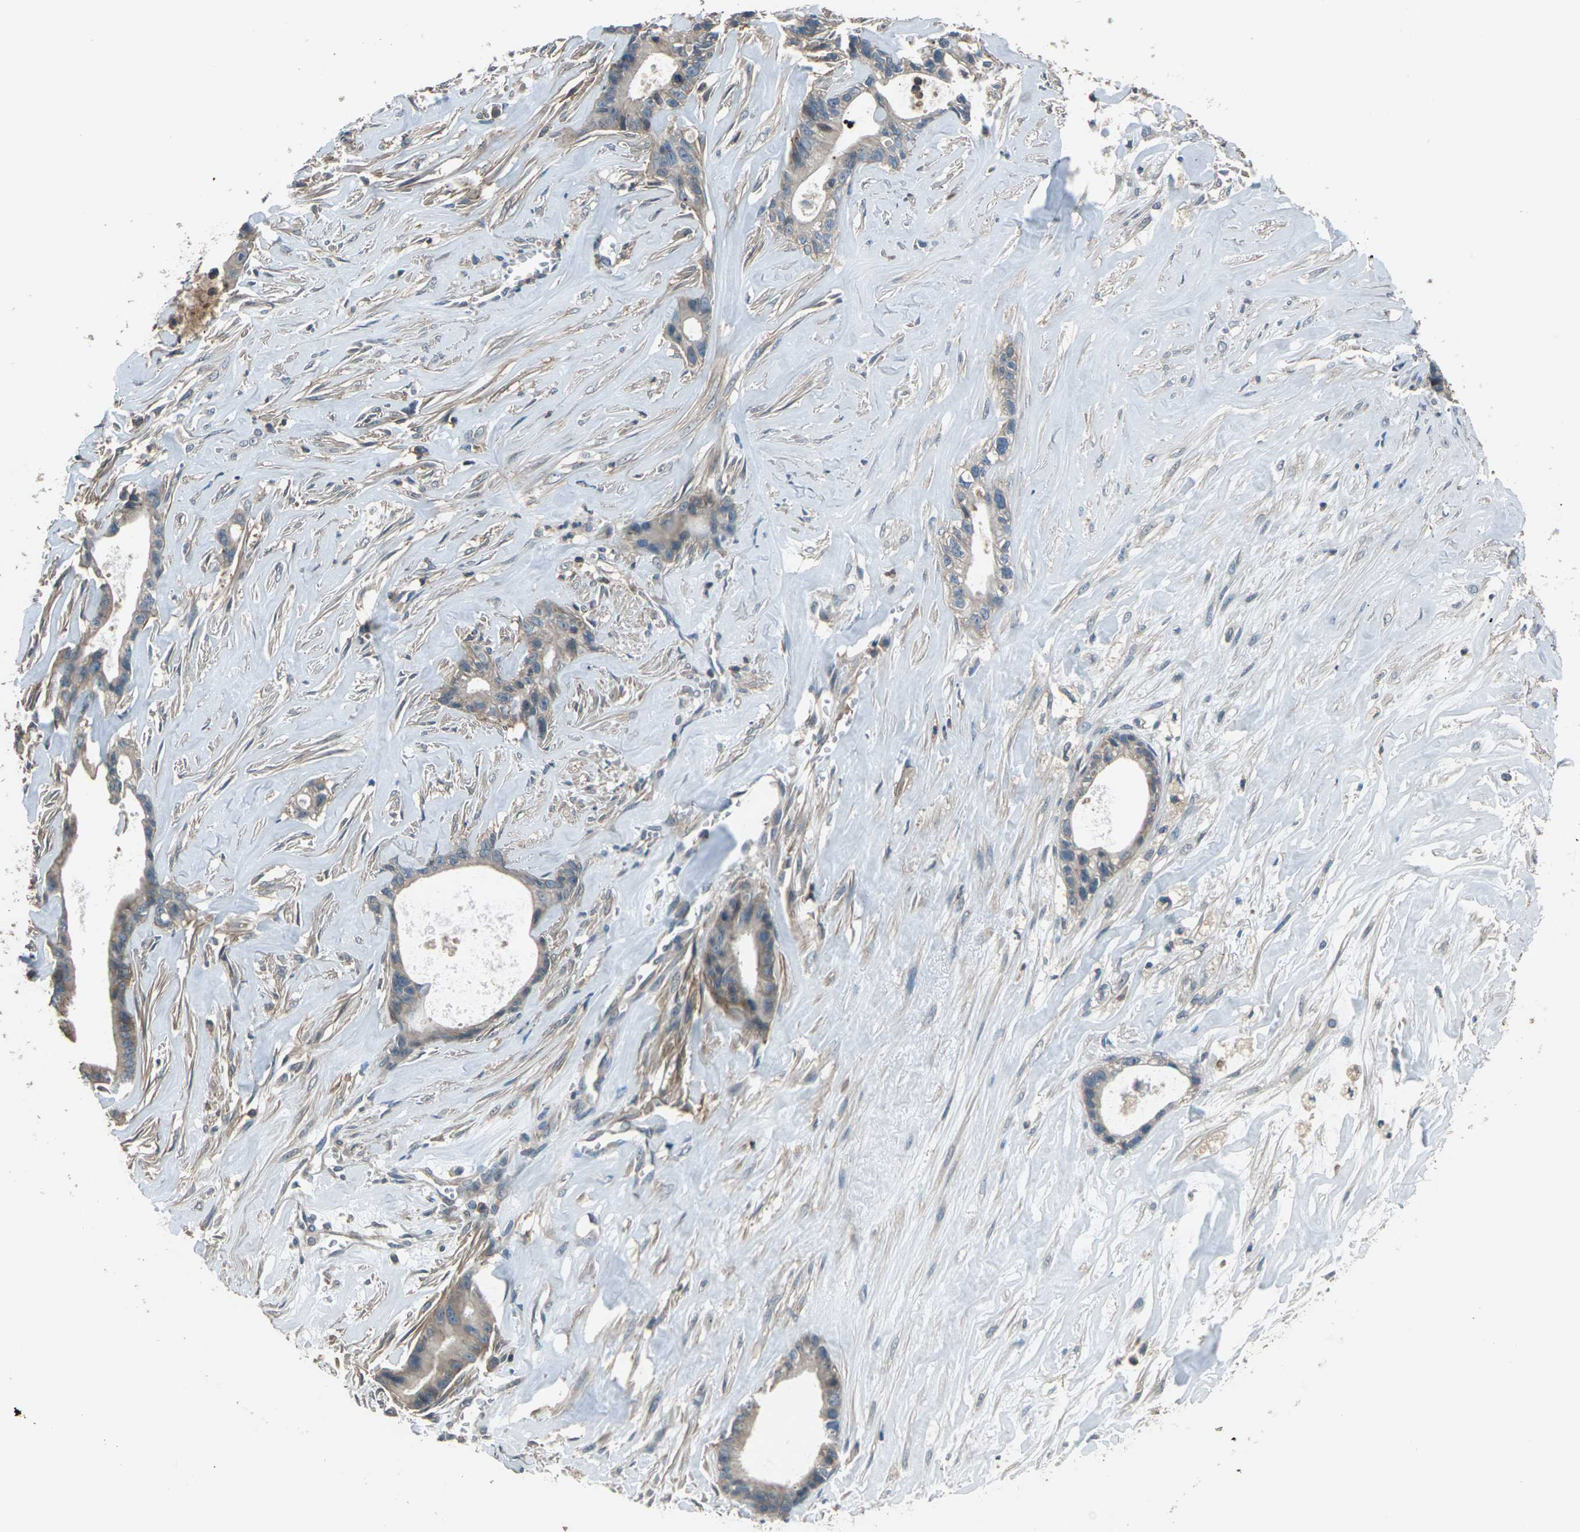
{"staining": {"intensity": "weak", "quantity": ">75%", "location": "cytoplasmic/membranous"}, "tissue": "liver cancer", "cell_type": "Tumor cells", "image_type": "cancer", "snomed": [{"axis": "morphology", "description": "Cholangiocarcinoma"}, {"axis": "topography", "description": "Liver"}], "caption": "Liver cancer (cholangiocarcinoma) tissue reveals weak cytoplasmic/membranous expression in approximately >75% of tumor cells, visualized by immunohistochemistry.", "gene": "CMTM4", "patient": {"sex": "female", "age": 55}}